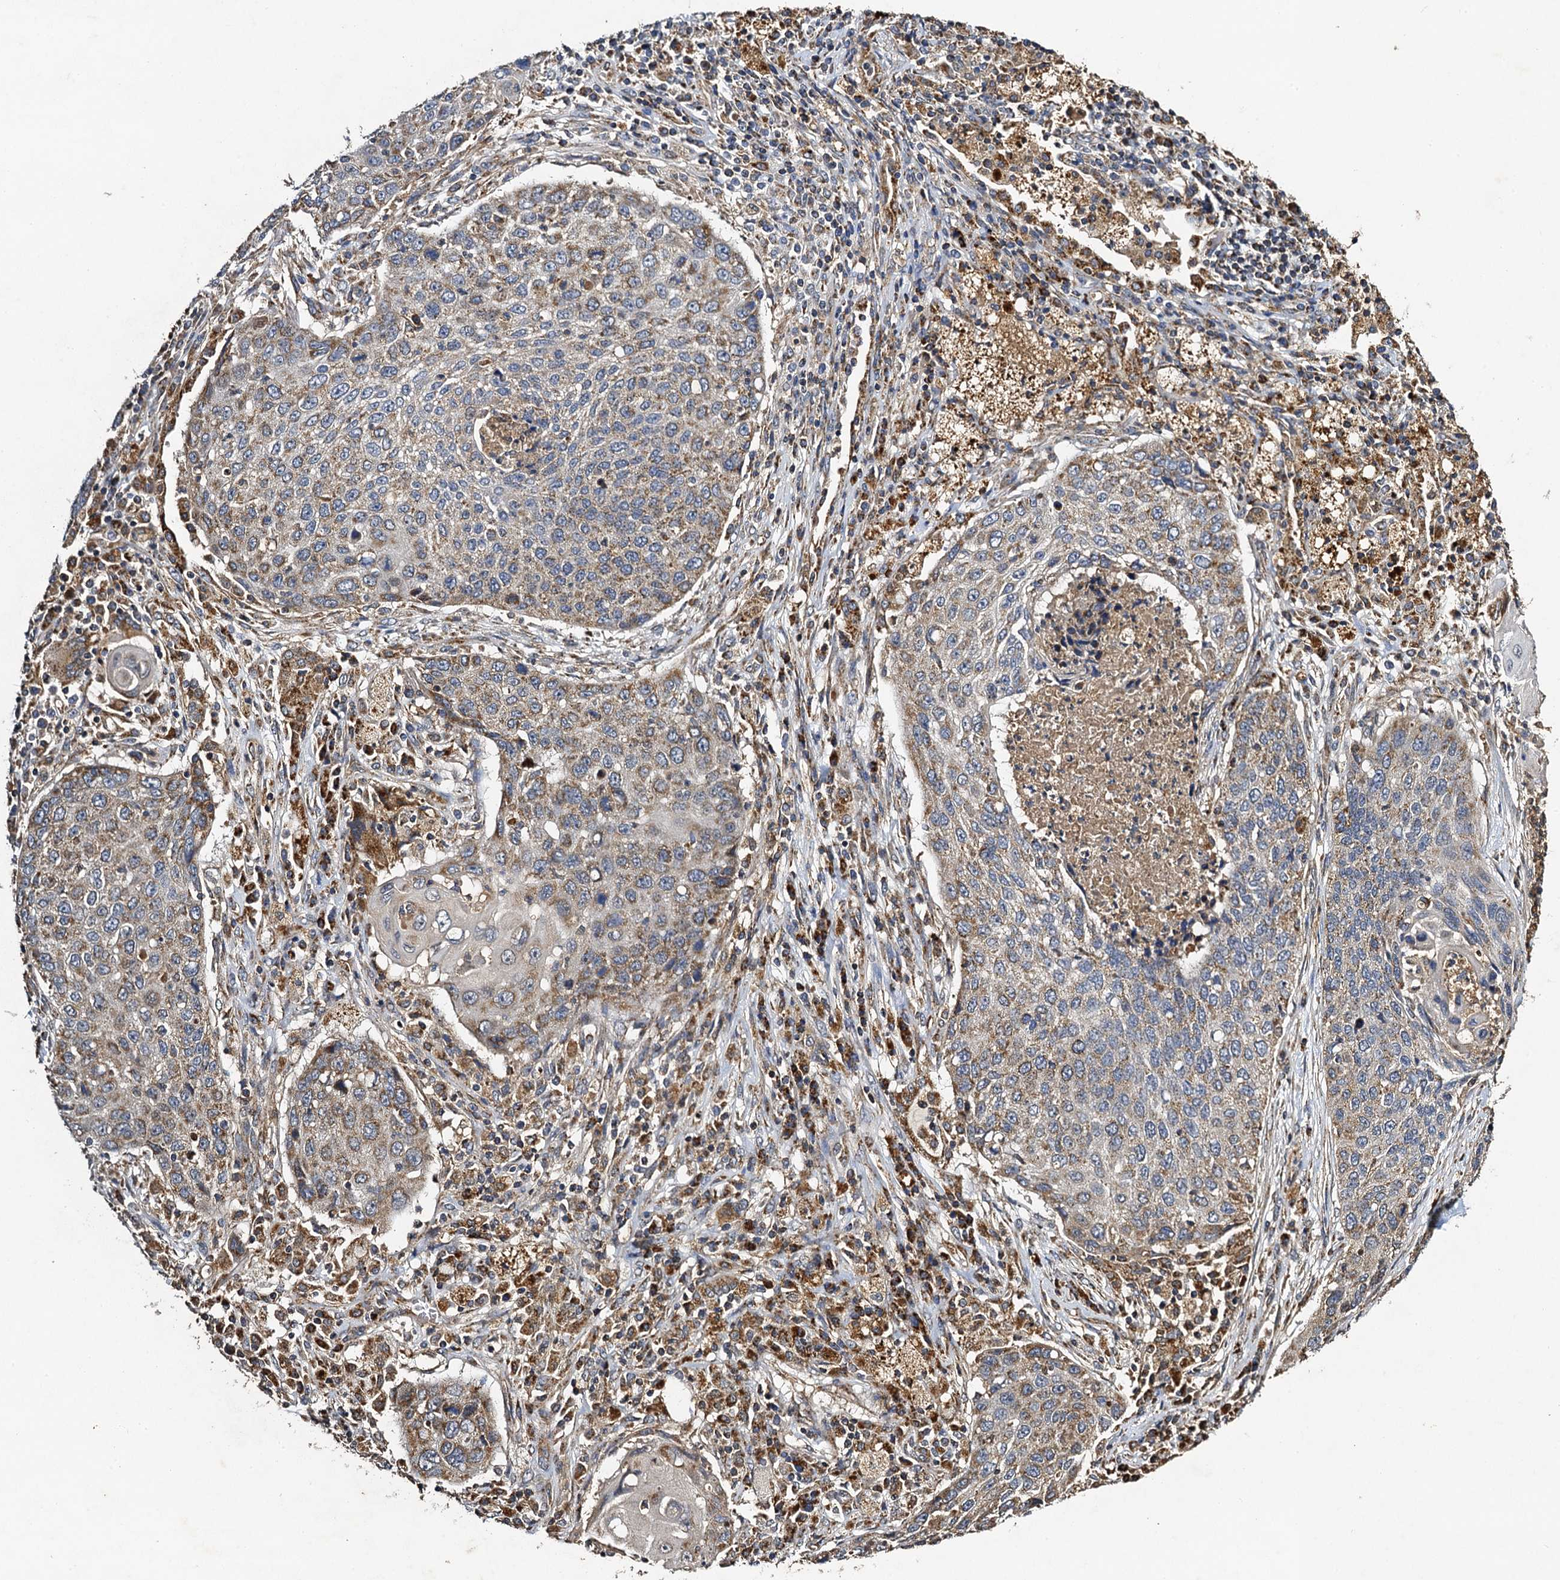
{"staining": {"intensity": "moderate", "quantity": "25%-75%", "location": "cytoplasmic/membranous"}, "tissue": "lung cancer", "cell_type": "Tumor cells", "image_type": "cancer", "snomed": [{"axis": "morphology", "description": "Squamous cell carcinoma, NOS"}, {"axis": "topography", "description": "Lung"}], "caption": "The immunohistochemical stain highlights moderate cytoplasmic/membranous positivity in tumor cells of lung squamous cell carcinoma tissue. The protein is stained brown, and the nuclei are stained in blue (DAB IHC with brightfield microscopy, high magnification).", "gene": "NDUFA13", "patient": {"sex": "female", "age": 63}}